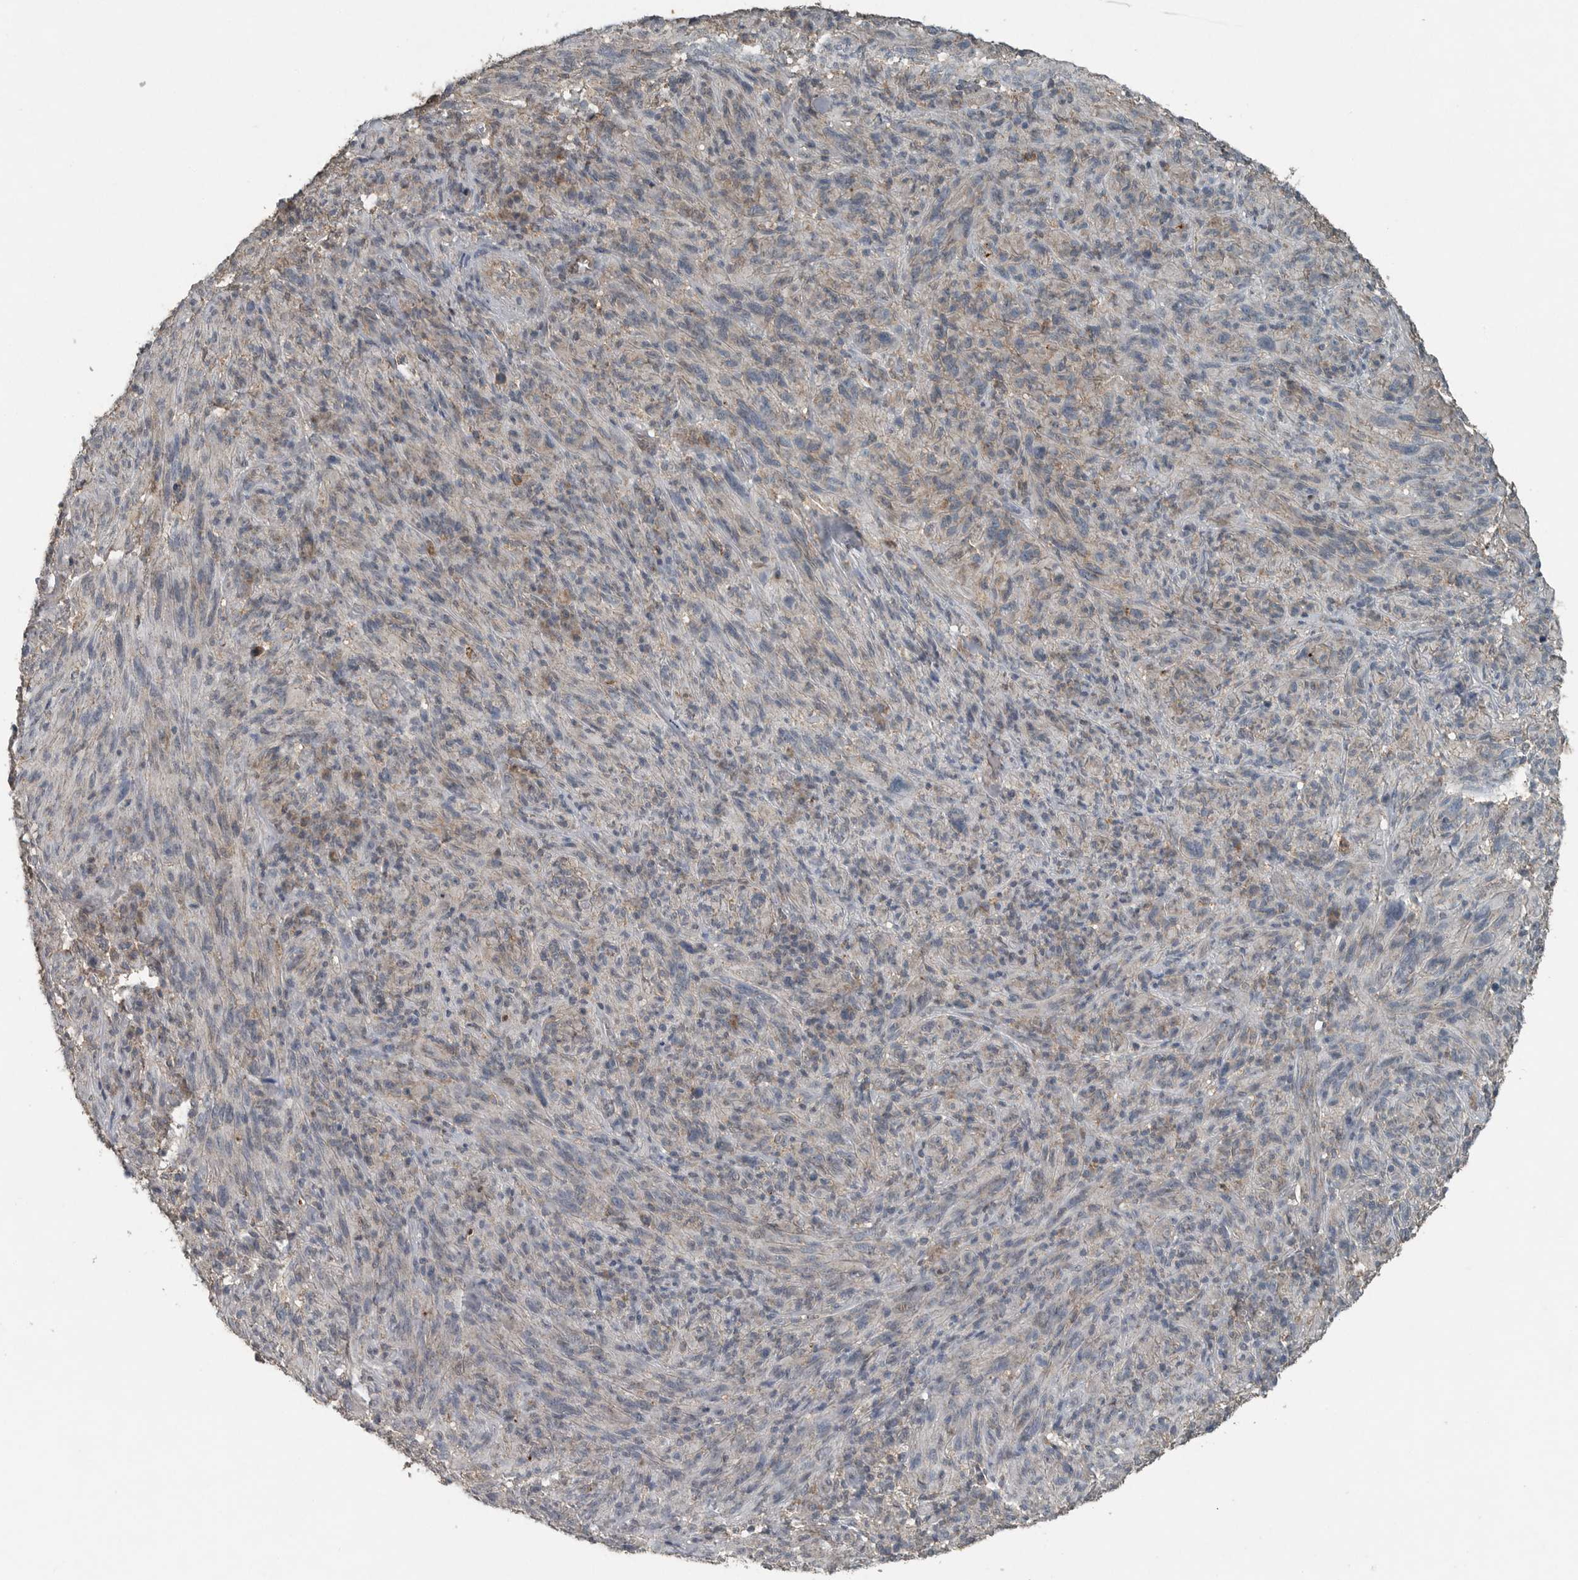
{"staining": {"intensity": "negative", "quantity": "none", "location": "none"}, "tissue": "melanoma", "cell_type": "Tumor cells", "image_type": "cancer", "snomed": [{"axis": "morphology", "description": "Malignant melanoma, NOS"}, {"axis": "topography", "description": "Skin of head"}], "caption": "There is no significant staining in tumor cells of melanoma.", "gene": "IL6ST", "patient": {"sex": "male", "age": 96}}